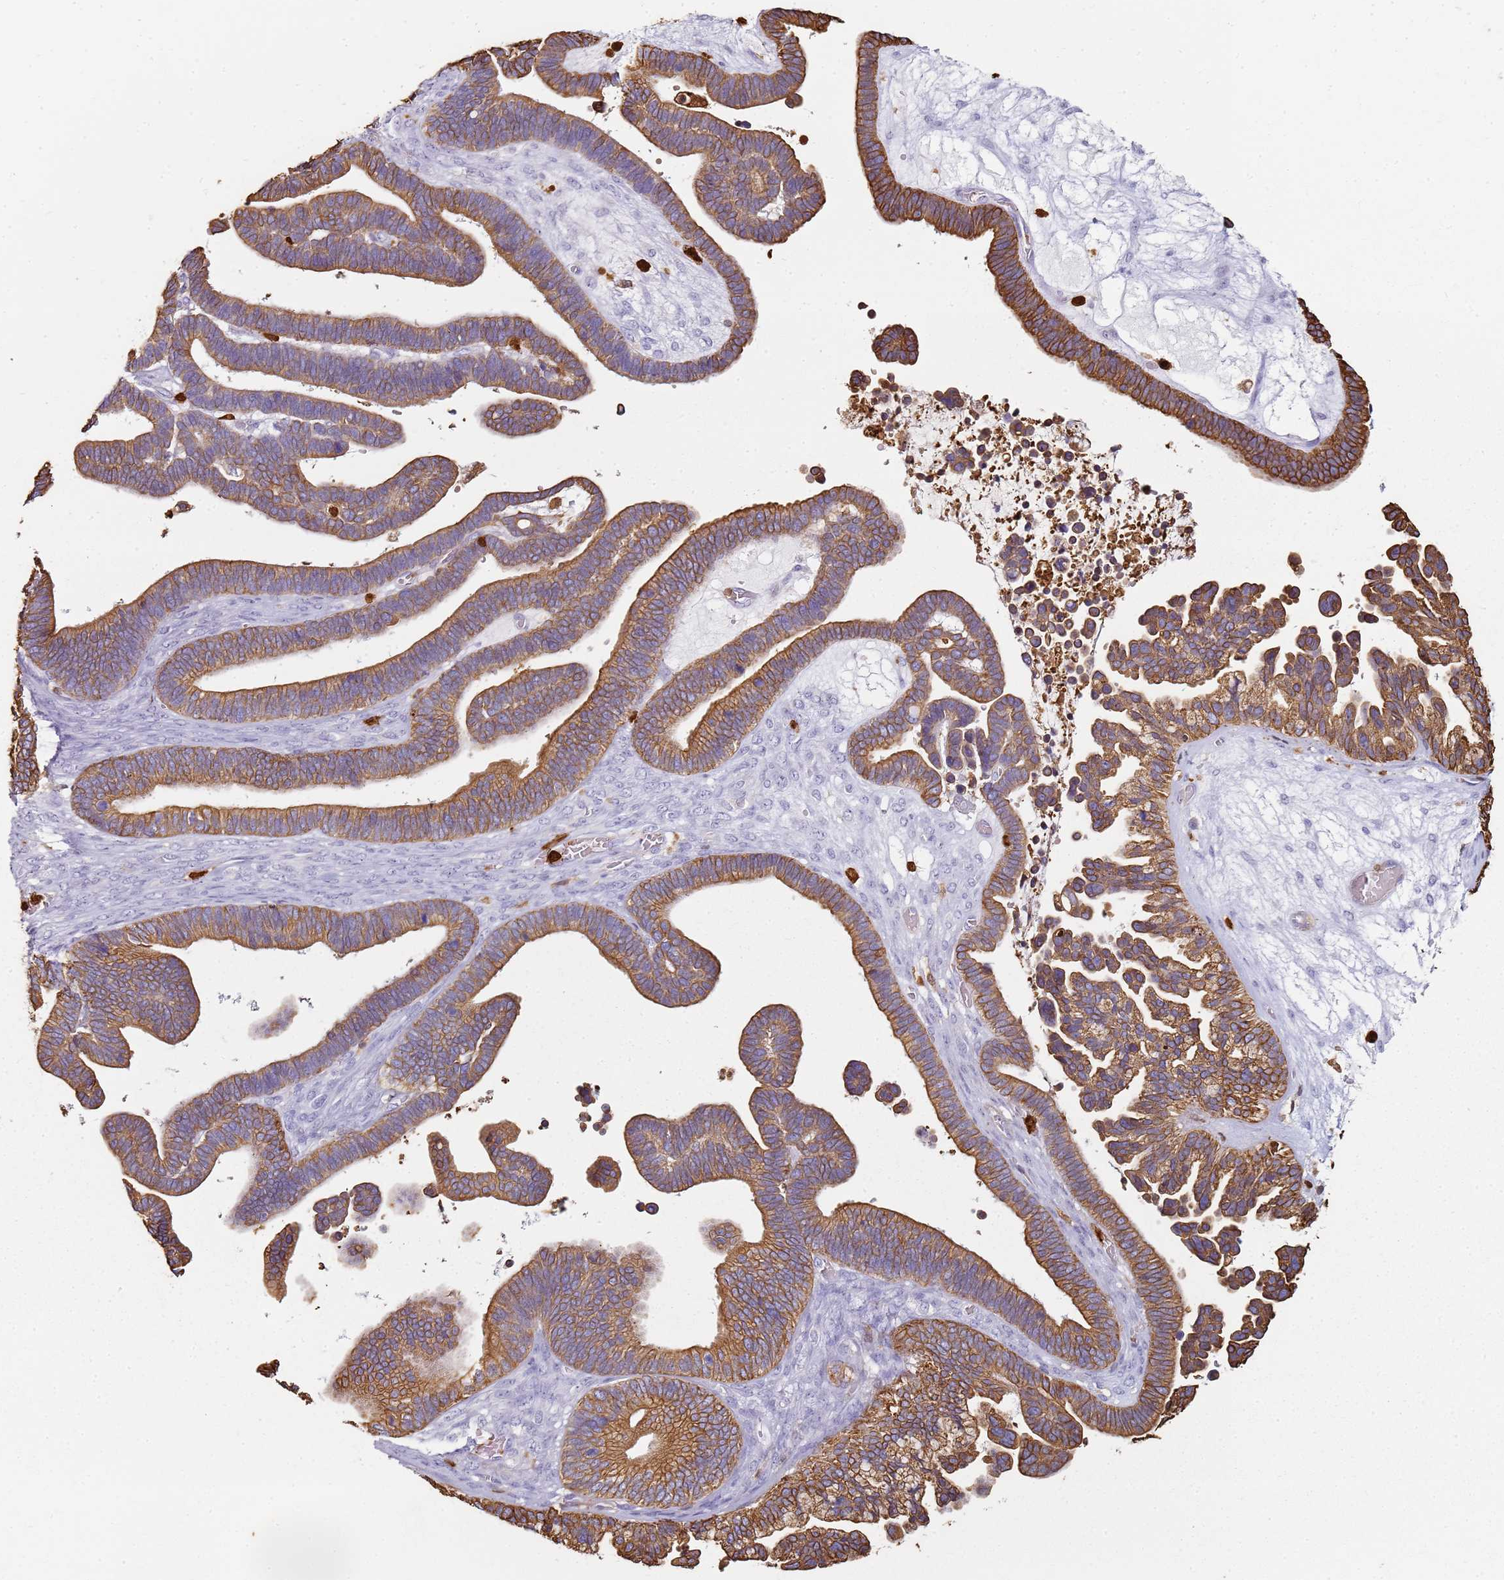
{"staining": {"intensity": "moderate", "quantity": ">75%", "location": "cytoplasmic/membranous"}, "tissue": "ovarian cancer", "cell_type": "Tumor cells", "image_type": "cancer", "snomed": [{"axis": "morphology", "description": "Cystadenocarcinoma, serous, NOS"}, {"axis": "topography", "description": "Ovary"}], "caption": "A brown stain highlights moderate cytoplasmic/membranous staining of a protein in ovarian cancer tumor cells.", "gene": "S100A4", "patient": {"sex": "female", "age": 56}}